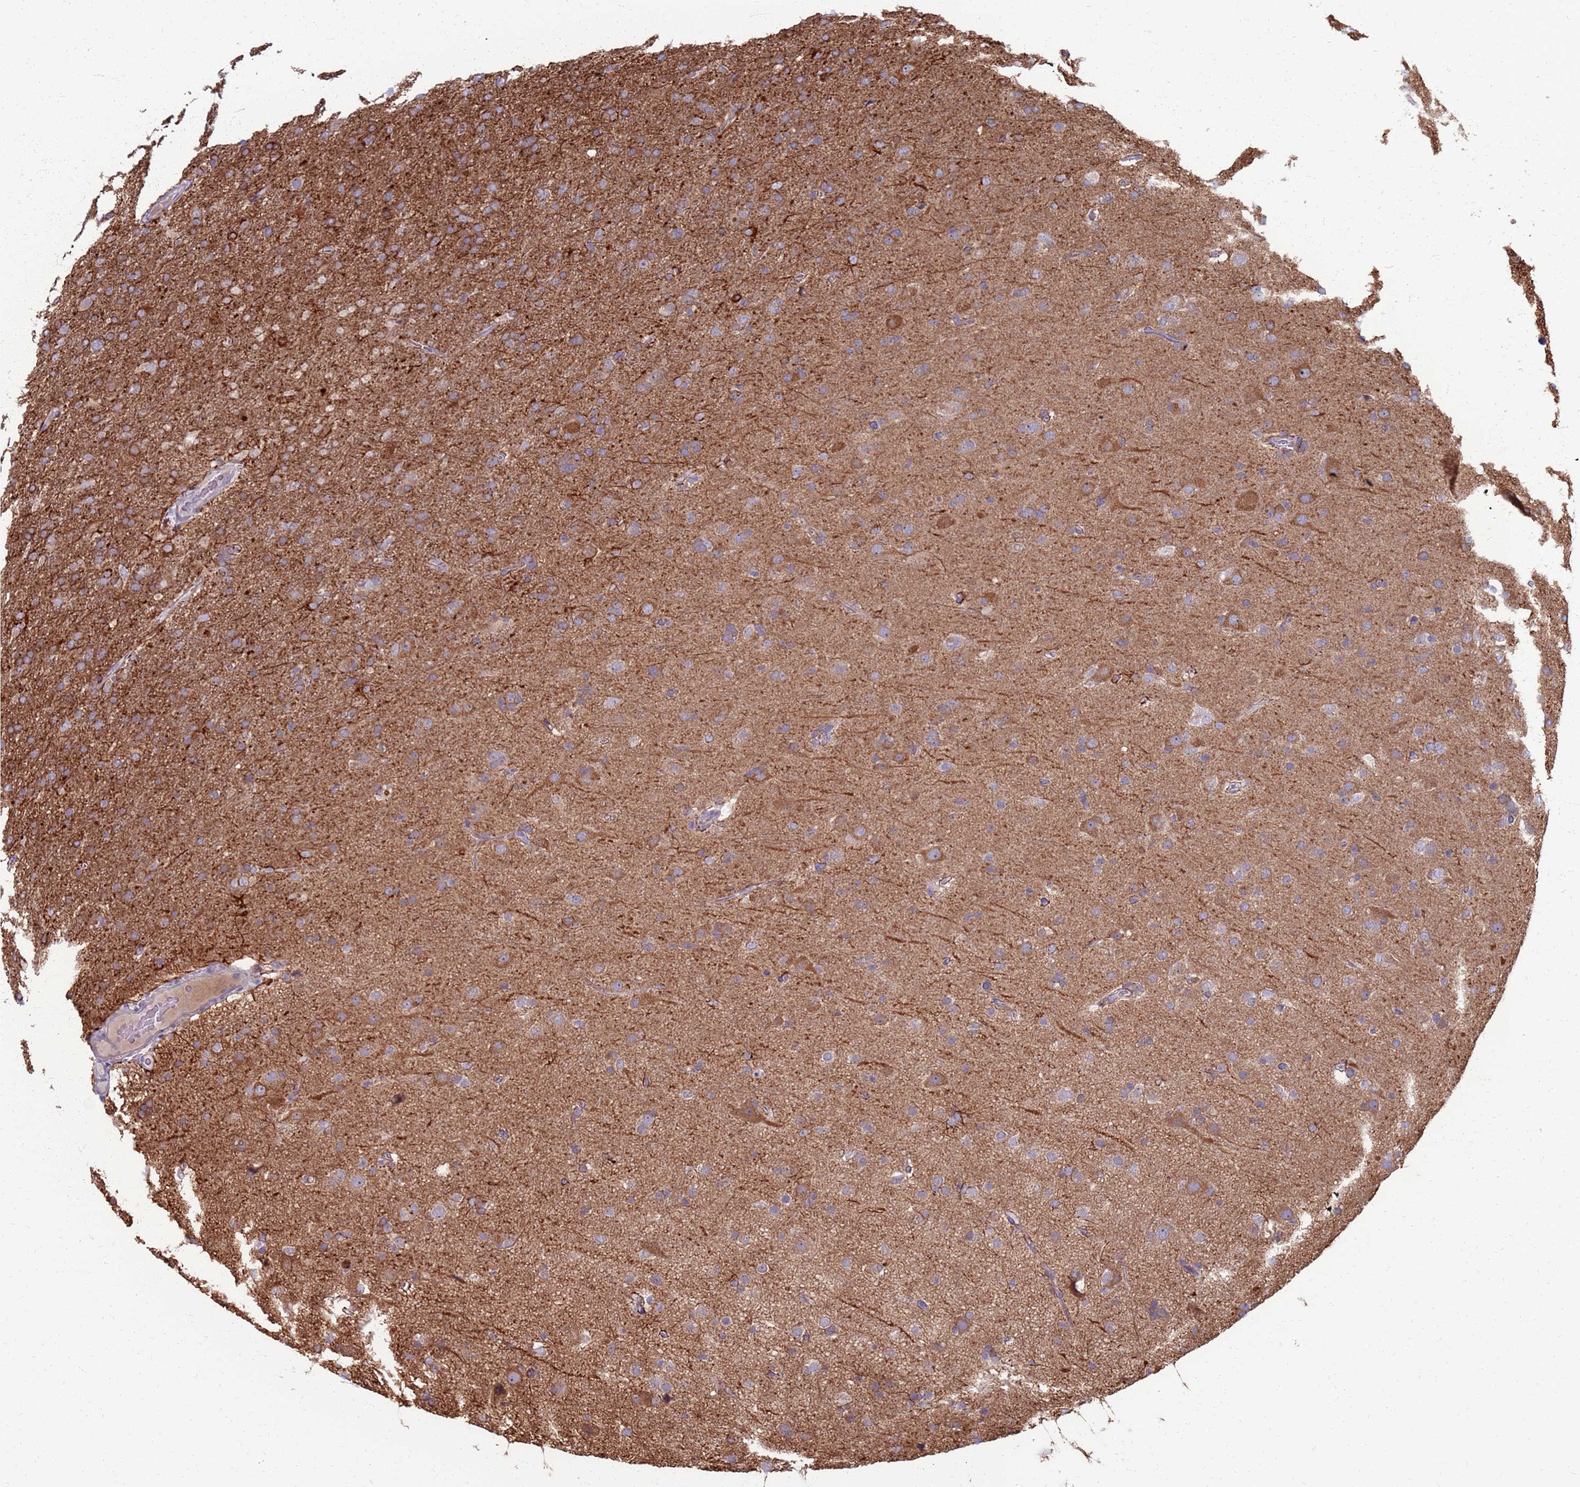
{"staining": {"intensity": "moderate", "quantity": "<25%", "location": "cytoplasmic/membranous"}, "tissue": "glioma", "cell_type": "Tumor cells", "image_type": "cancer", "snomed": [{"axis": "morphology", "description": "Glioma, malignant, Low grade"}, {"axis": "topography", "description": "Brain"}], "caption": "Glioma stained with DAB immunohistochemistry (IHC) reveals low levels of moderate cytoplasmic/membranous positivity in approximately <25% of tumor cells. (DAB (3,3'-diaminobenzidine) = brown stain, brightfield microscopy at high magnification).", "gene": "CLCA2", "patient": {"sex": "male", "age": 65}}